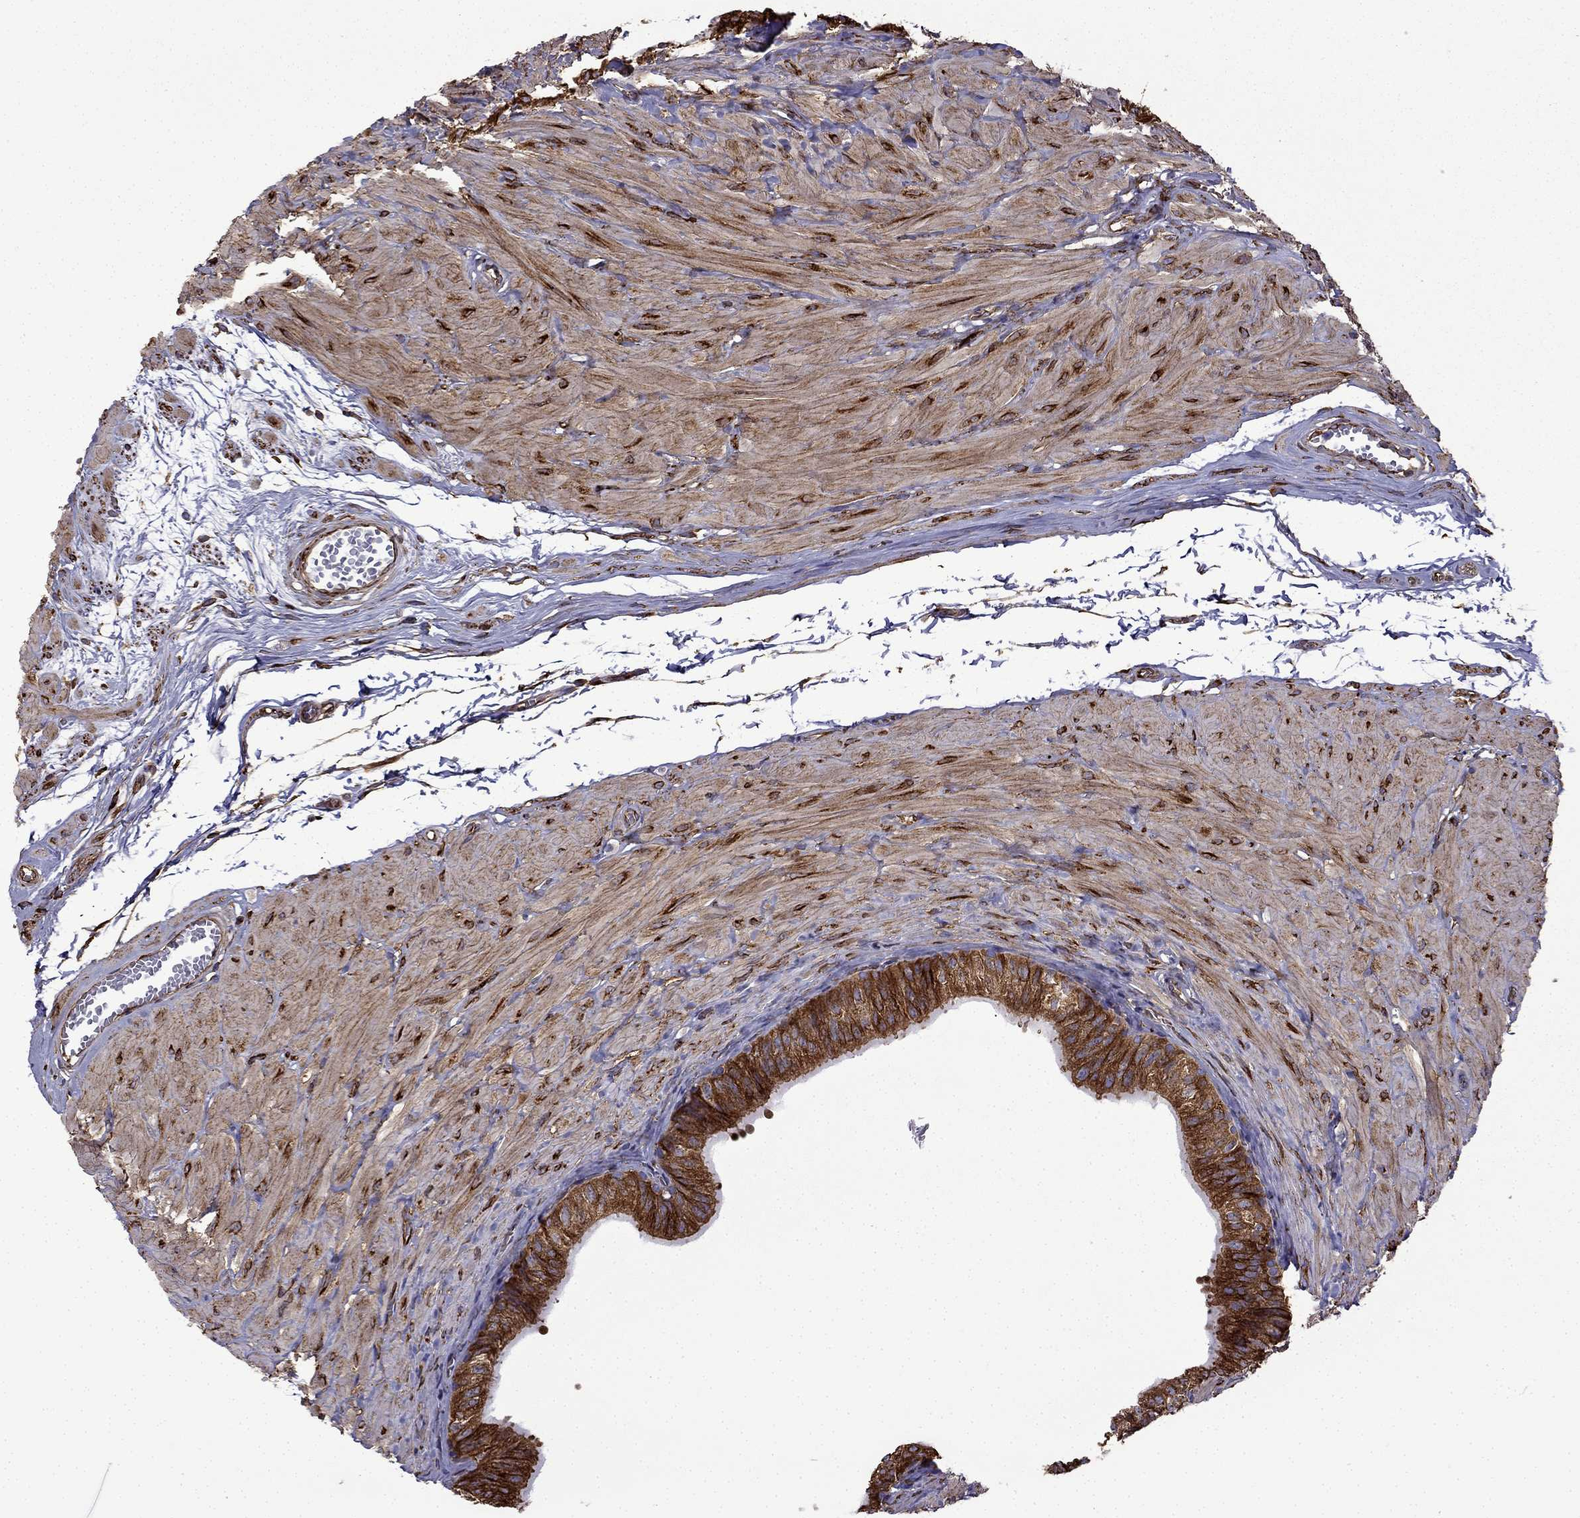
{"staining": {"intensity": "strong", "quantity": ">75%", "location": "cytoplasmic/membranous"}, "tissue": "epididymis", "cell_type": "Glandular cells", "image_type": "normal", "snomed": [{"axis": "morphology", "description": "Normal tissue, NOS"}, {"axis": "topography", "description": "Epididymis"}, {"axis": "topography", "description": "Vas deferens"}], "caption": "Protein staining of normal epididymis shows strong cytoplasmic/membranous positivity in approximately >75% of glandular cells.", "gene": "MAP4", "patient": {"sex": "male", "age": 23}}